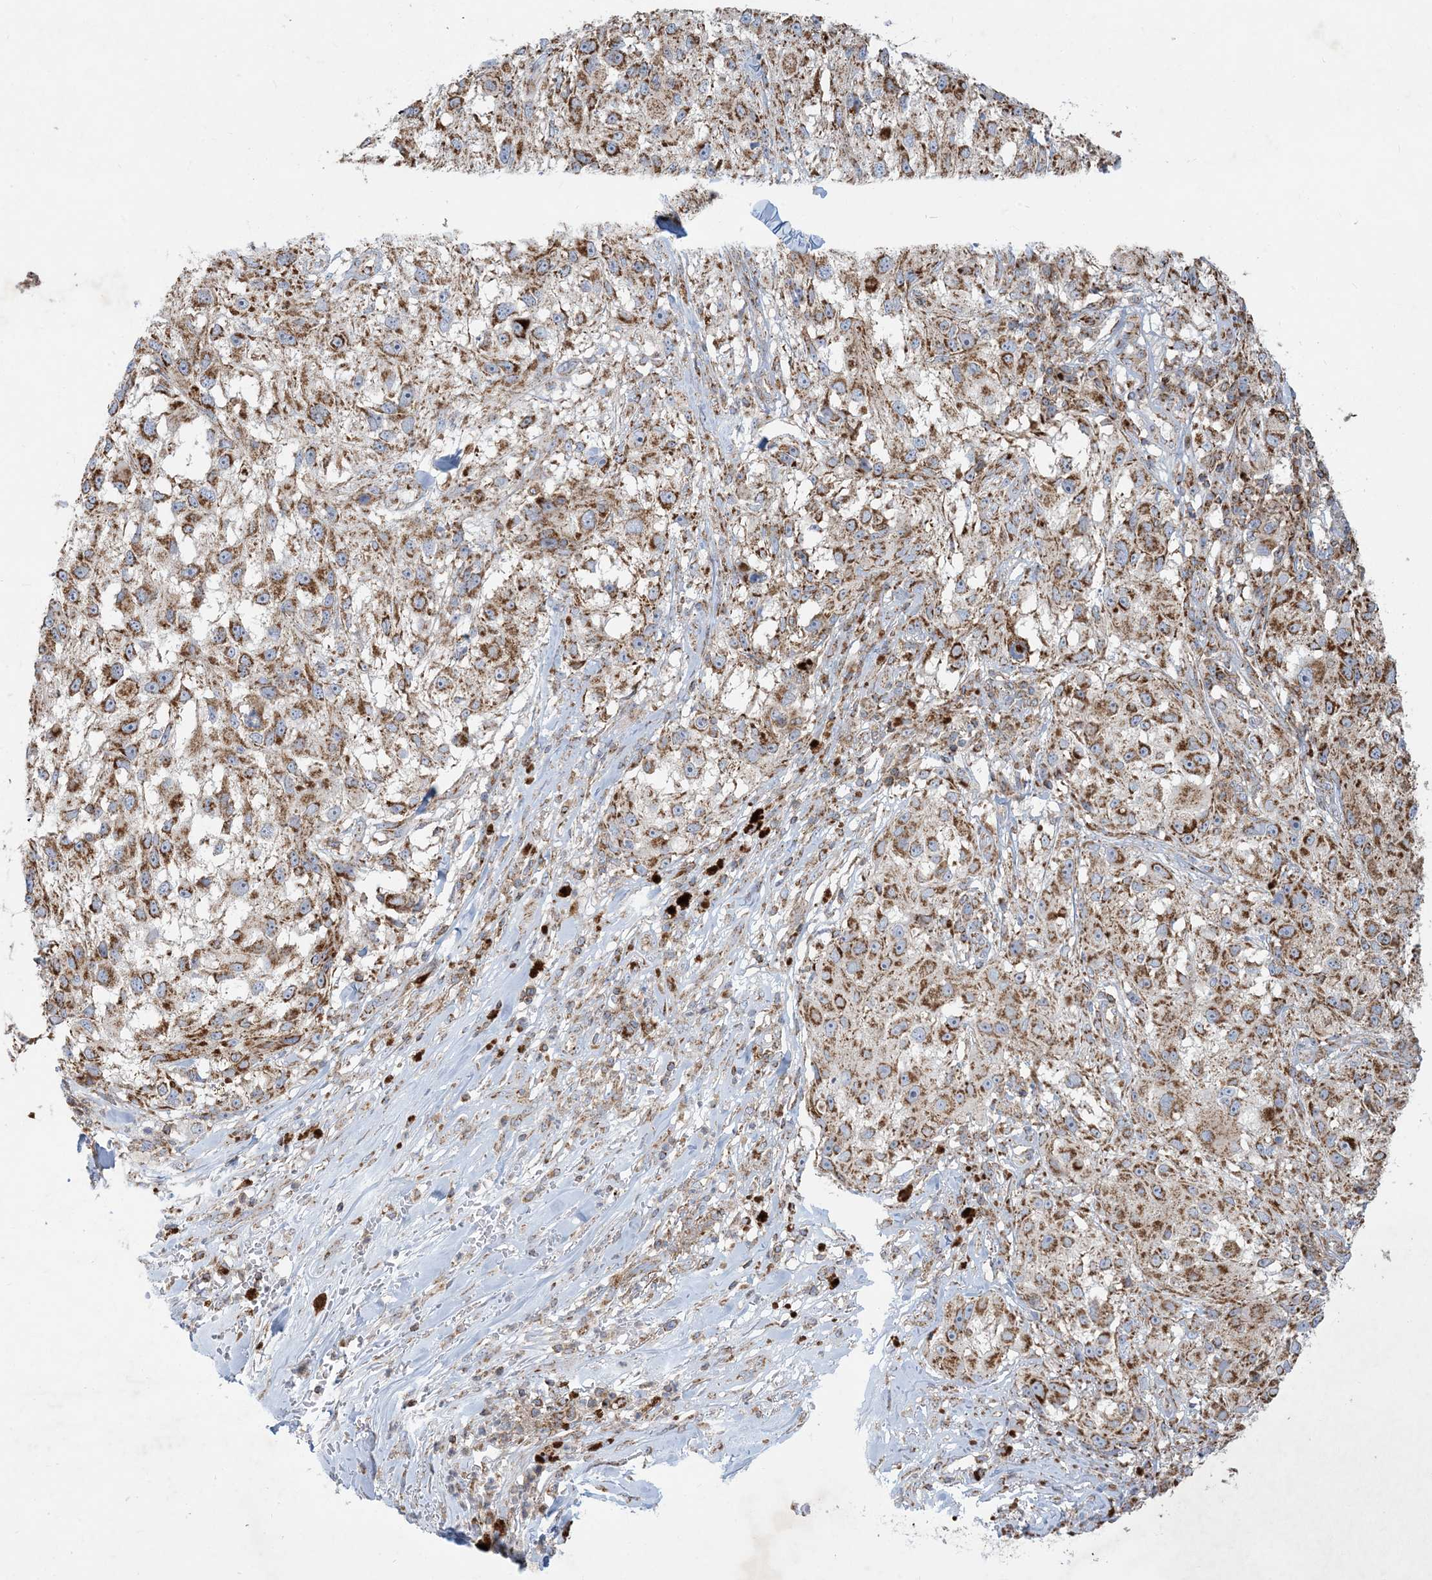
{"staining": {"intensity": "moderate", "quantity": ">75%", "location": "cytoplasmic/membranous"}, "tissue": "melanoma", "cell_type": "Tumor cells", "image_type": "cancer", "snomed": [{"axis": "morphology", "description": "Necrosis, NOS"}, {"axis": "morphology", "description": "Malignant melanoma, NOS"}, {"axis": "topography", "description": "Skin"}], "caption": "This is an image of immunohistochemistry staining of malignant melanoma, which shows moderate expression in the cytoplasmic/membranous of tumor cells.", "gene": "BEND4", "patient": {"sex": "female", "age": 87}}